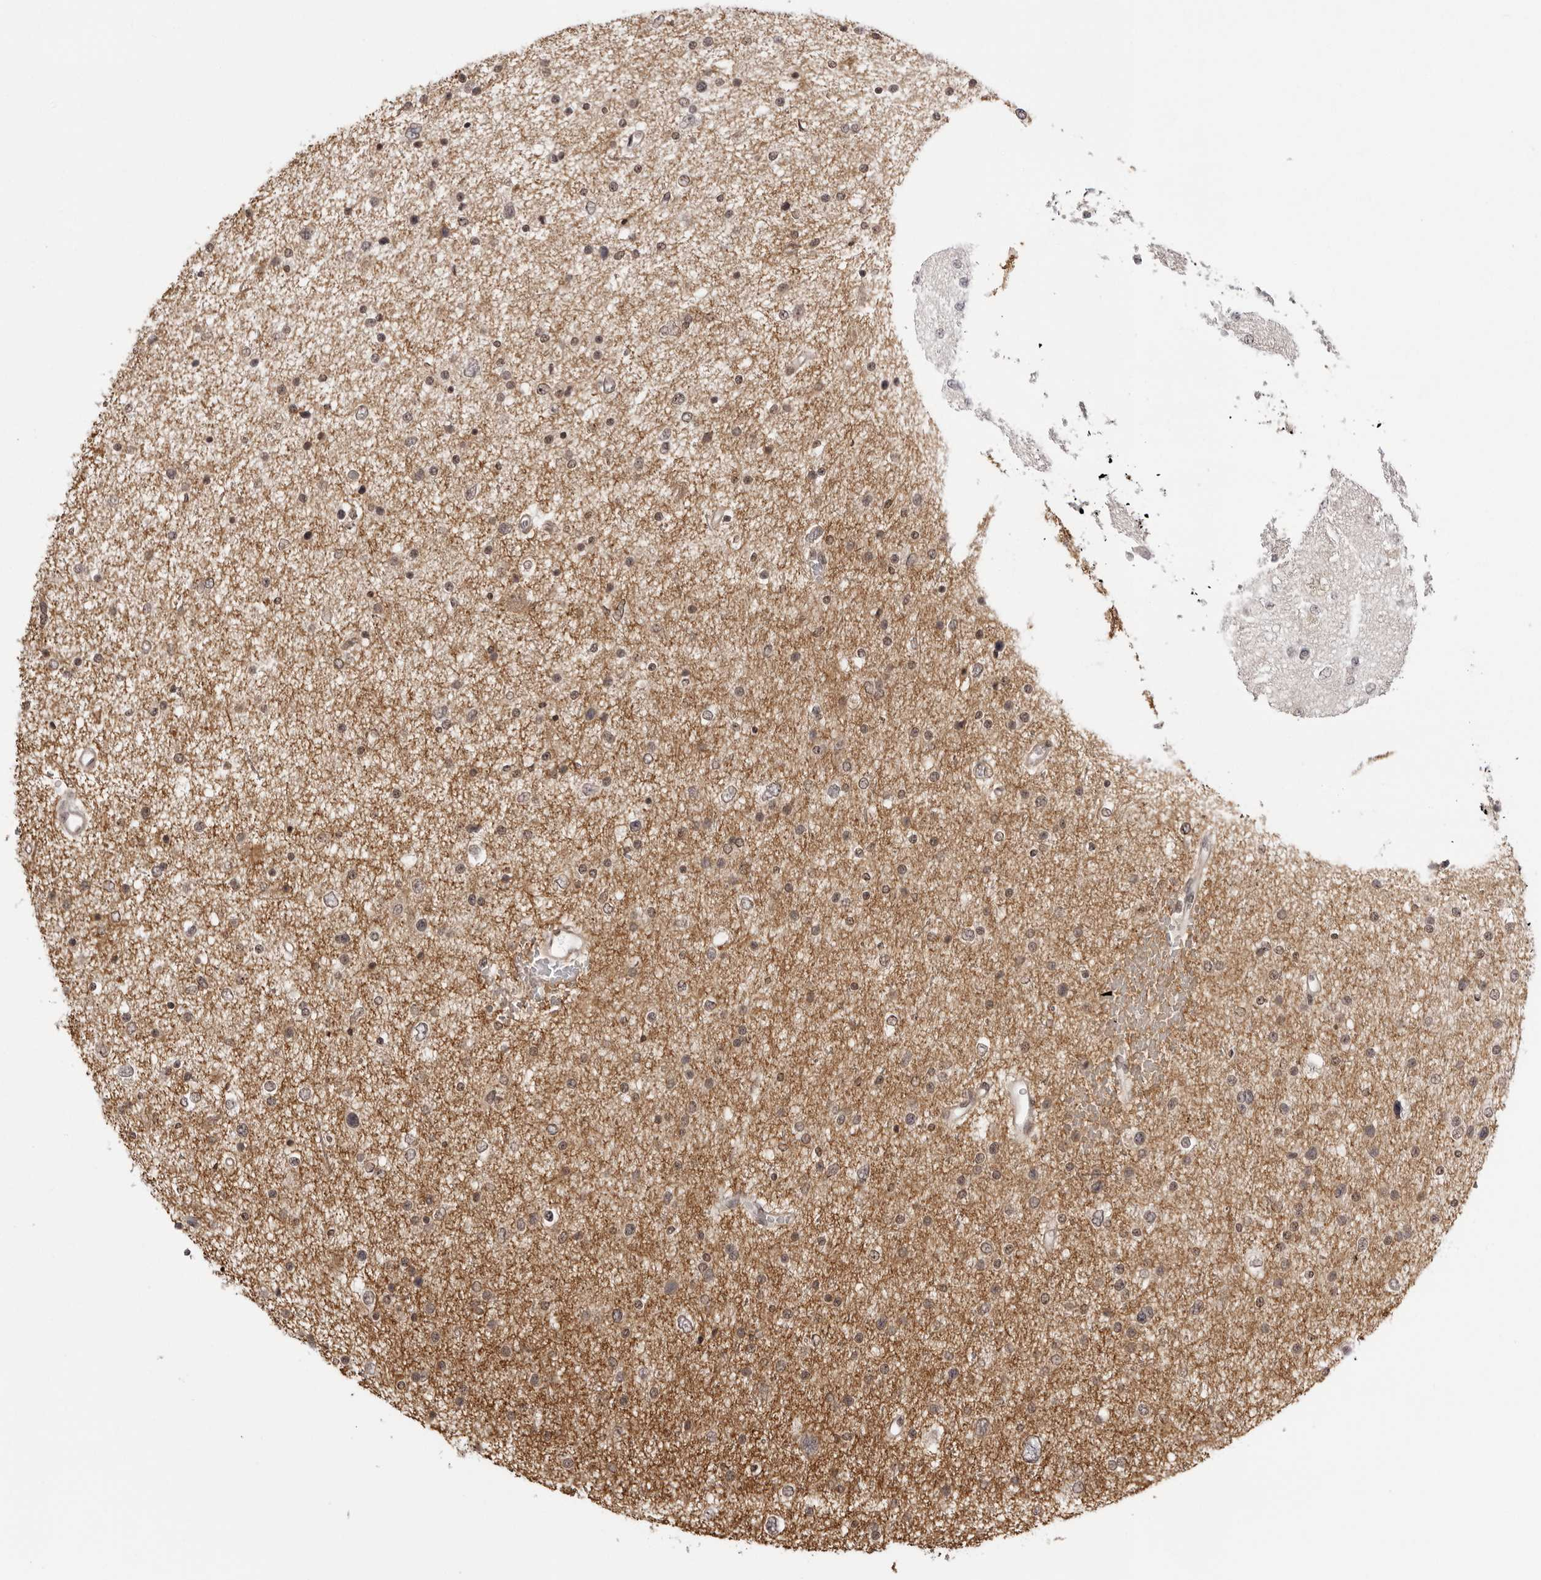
{"staining": {"intensity": "weak", "quantity": "25%-75%", "location": "cytoplasmic/membranous"}, "tissue": "glioma", "cell_type": "Tumor cells", "image_type": "cancer", "snomed": [{"axis": "morphology", "description": "Glioma, malignant, Low grade"}, {"axis": "topography", "description": "Brain"}], "caption": "Immunohistochemical staining of human low-grade glioma (malignant) demonstrates weak cytoplasmic/membranous protein expression in about 25%-75% of tumor cells.", "gene": "ZC3H11A", "patient": {"sex": "female", "age": 37}}